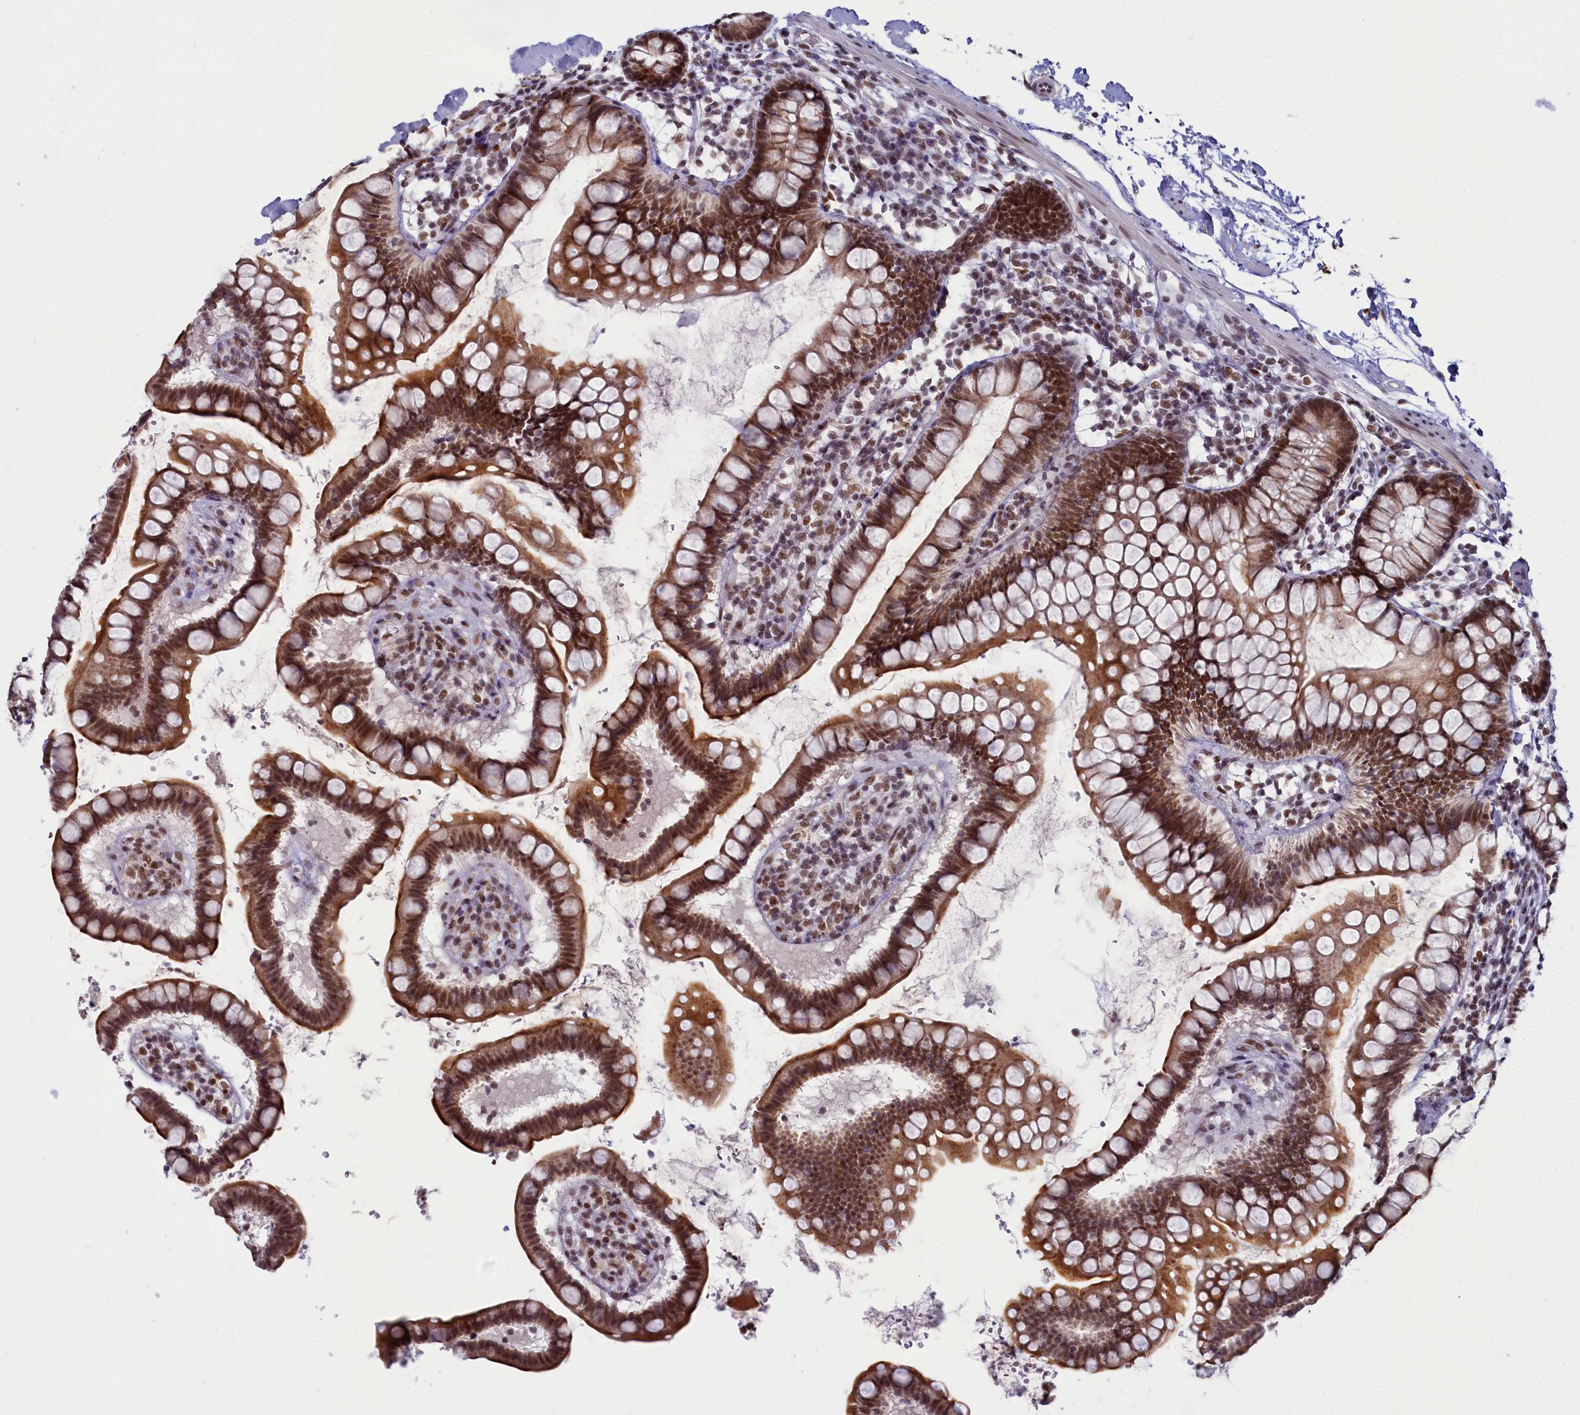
{"staining": {"intensity": "moderate", "quantity": ">75%", "location": "cytoplasmic/membranous,nuclear"}, "tissue": "small intestine", "cell_type": "Glandular cells", "image_type": "normal", "snomed": [{"axis": "morphology", "description": "Normal tissue, NOS"}, {"axis": "topography", "description": "Small intestine"}], "caption": "This is an image of immunohistochemistry staining of benign small intestine, which shows moderate expression in the cytoplasmic/membranous,nuclear of glandular cells.", "gene": "PPHLN1", "patient": {"sex": "female", "age": 84}}